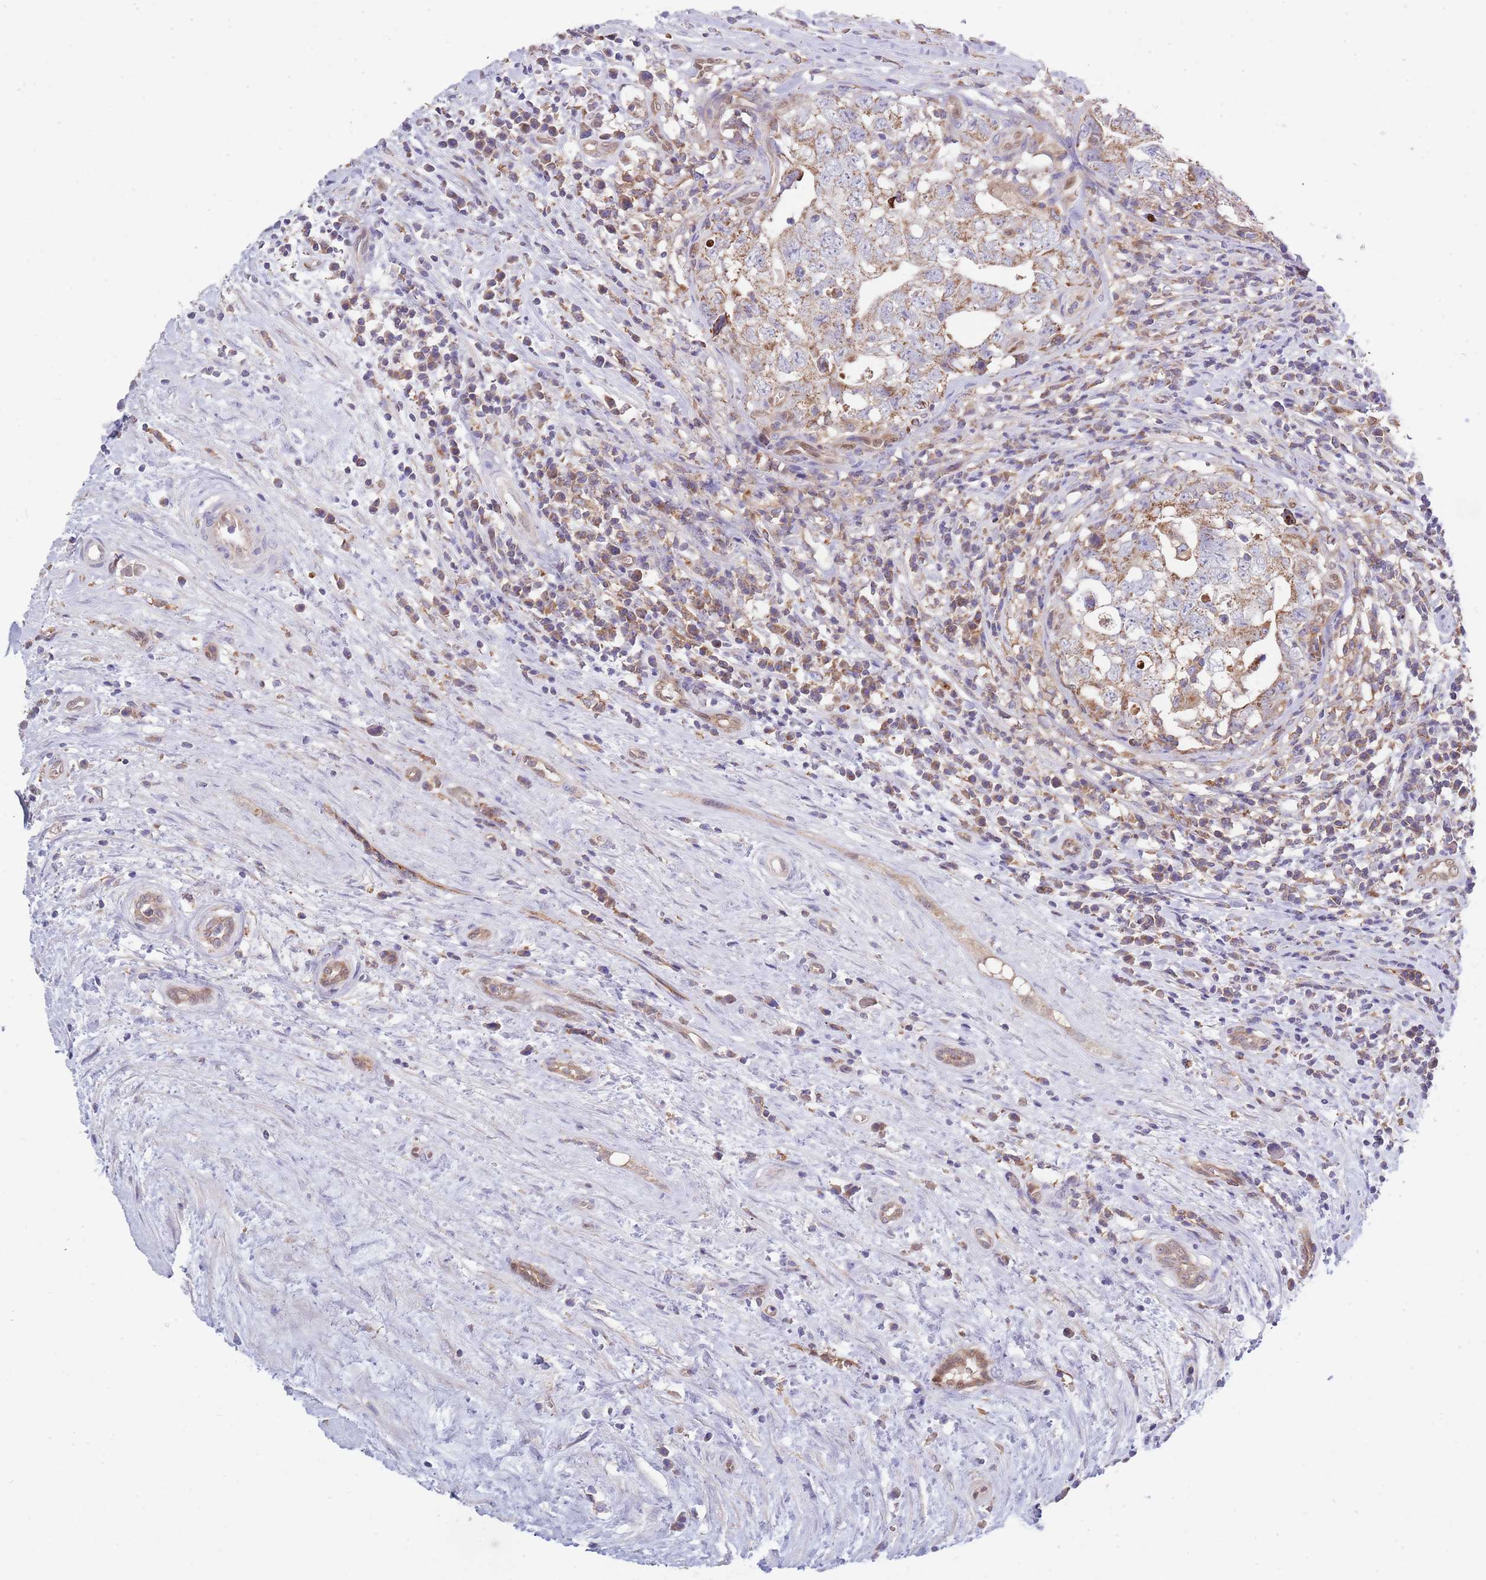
{"staining": {"intensity": "moderate", "quantity": "25%-75%", "location": "cytoplasmic/membranous"}, "tissue": "testis cancer", "cell_type": "Tumor cells", "image_type": "cancer", "snomed": [{"axis": "morphology", "description": "Seminoma, NOS"}, {"axis": "morphology", "description": "Carcinoma, Embryonal, NOS"}, {"axis": "topography", "description": "Testis"}], "caption": "Embryonal carcinoma (testis) stained for a protein (brown) demonstrates moderate cytoplasmic/membranous positive staining in about 25%-75% of tumor cells.", "gene": "DDT", "patient": {"sex": "male", "age": 29}}